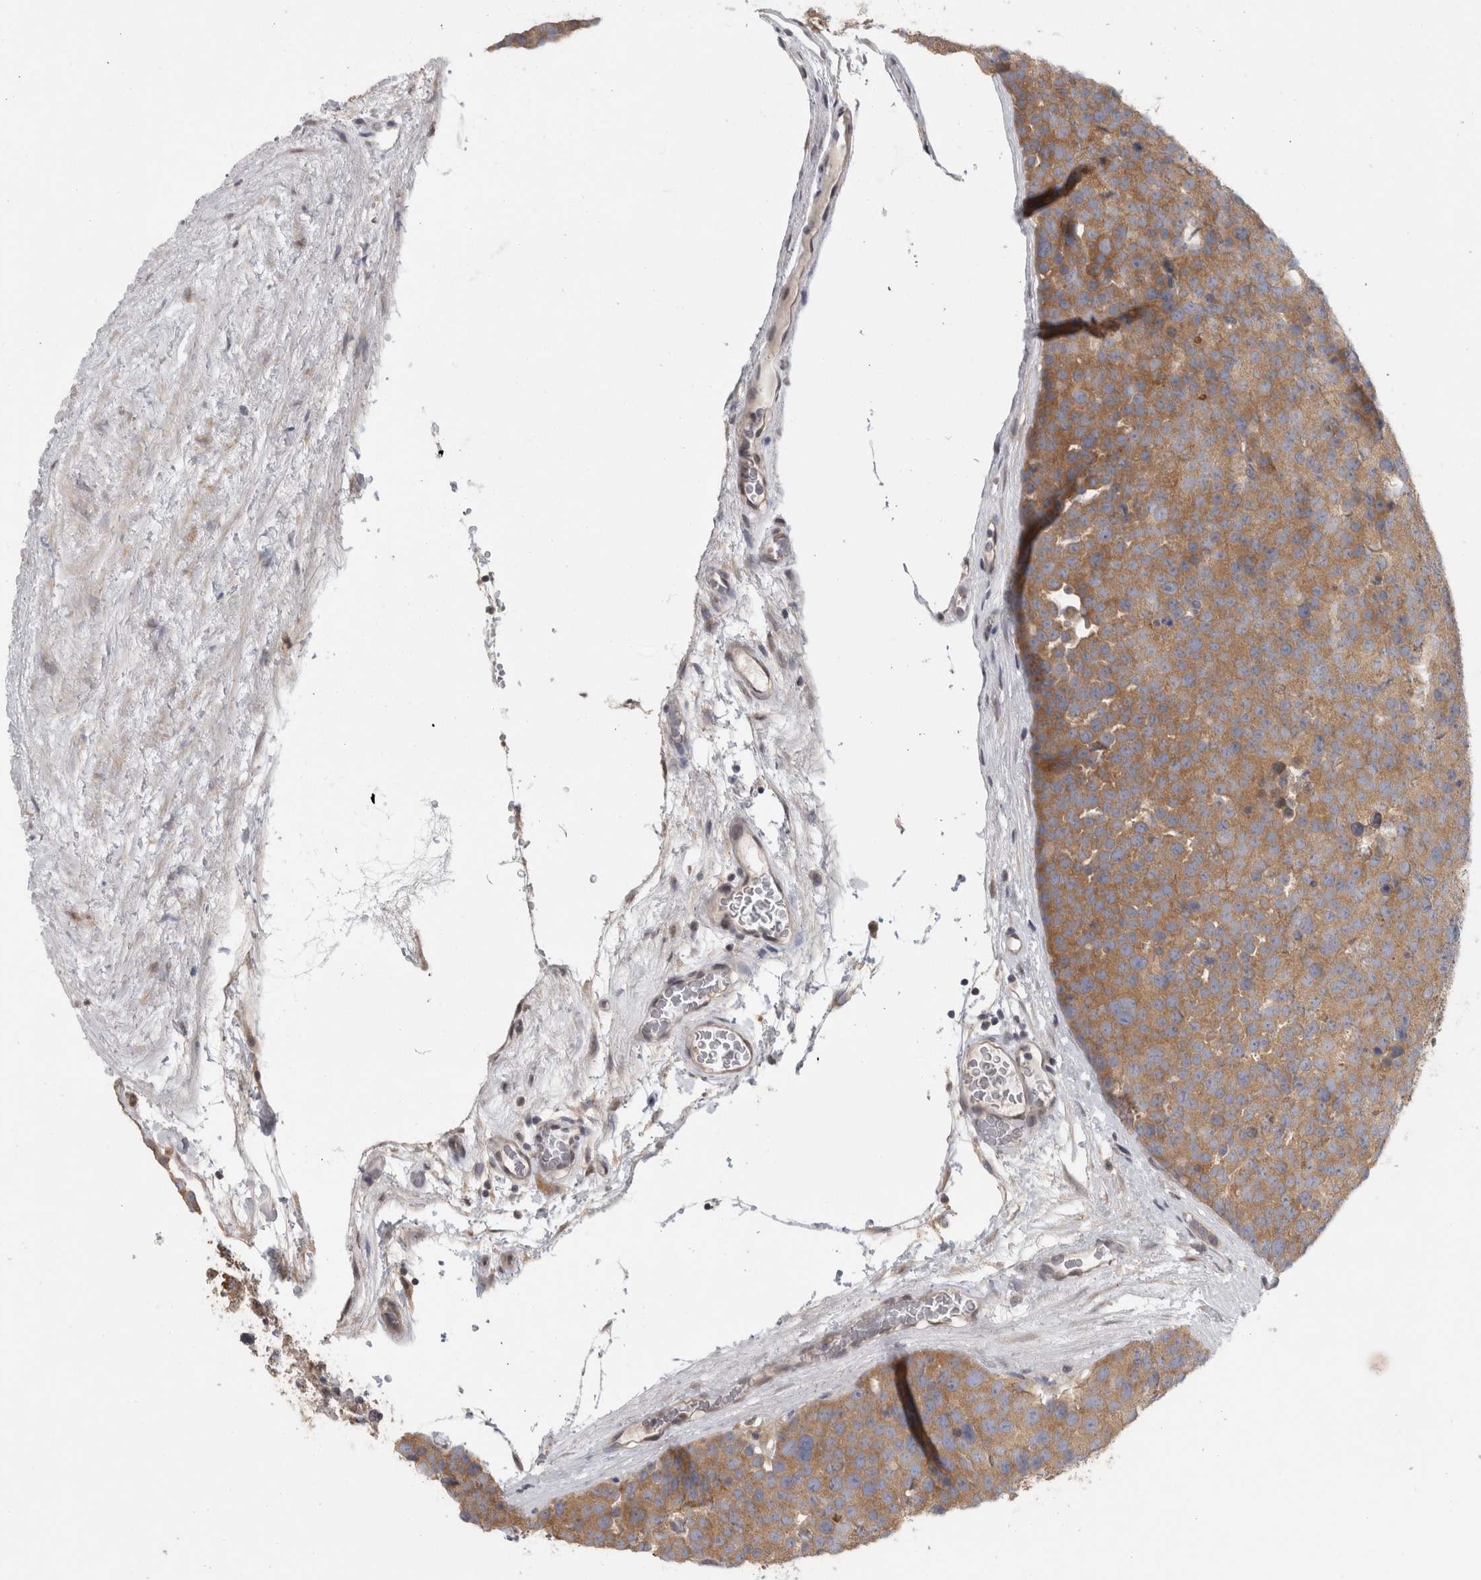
{"staining": {"intensity": "moderate", "quantity": ">75%", "location": "cytoplasmic/membranous"}, "tissue": "testis cancer", "cell_type": "Tumor cells", "image_type": "cancer", "snomed": [{"axis": "morphology", "description": "Seminoma, NOS"}, {"axis": "topography", "description": "Testis"}], "caption": "Tumor cells show moderate cytoplasmic/membranous positivity in about >75% of cells in seminoma (testis). (DAB IHC, brown staining for protein, blue staining for nuclei).", "gene": "PIGP", "patient": {"sex": "male", "age": 71}}